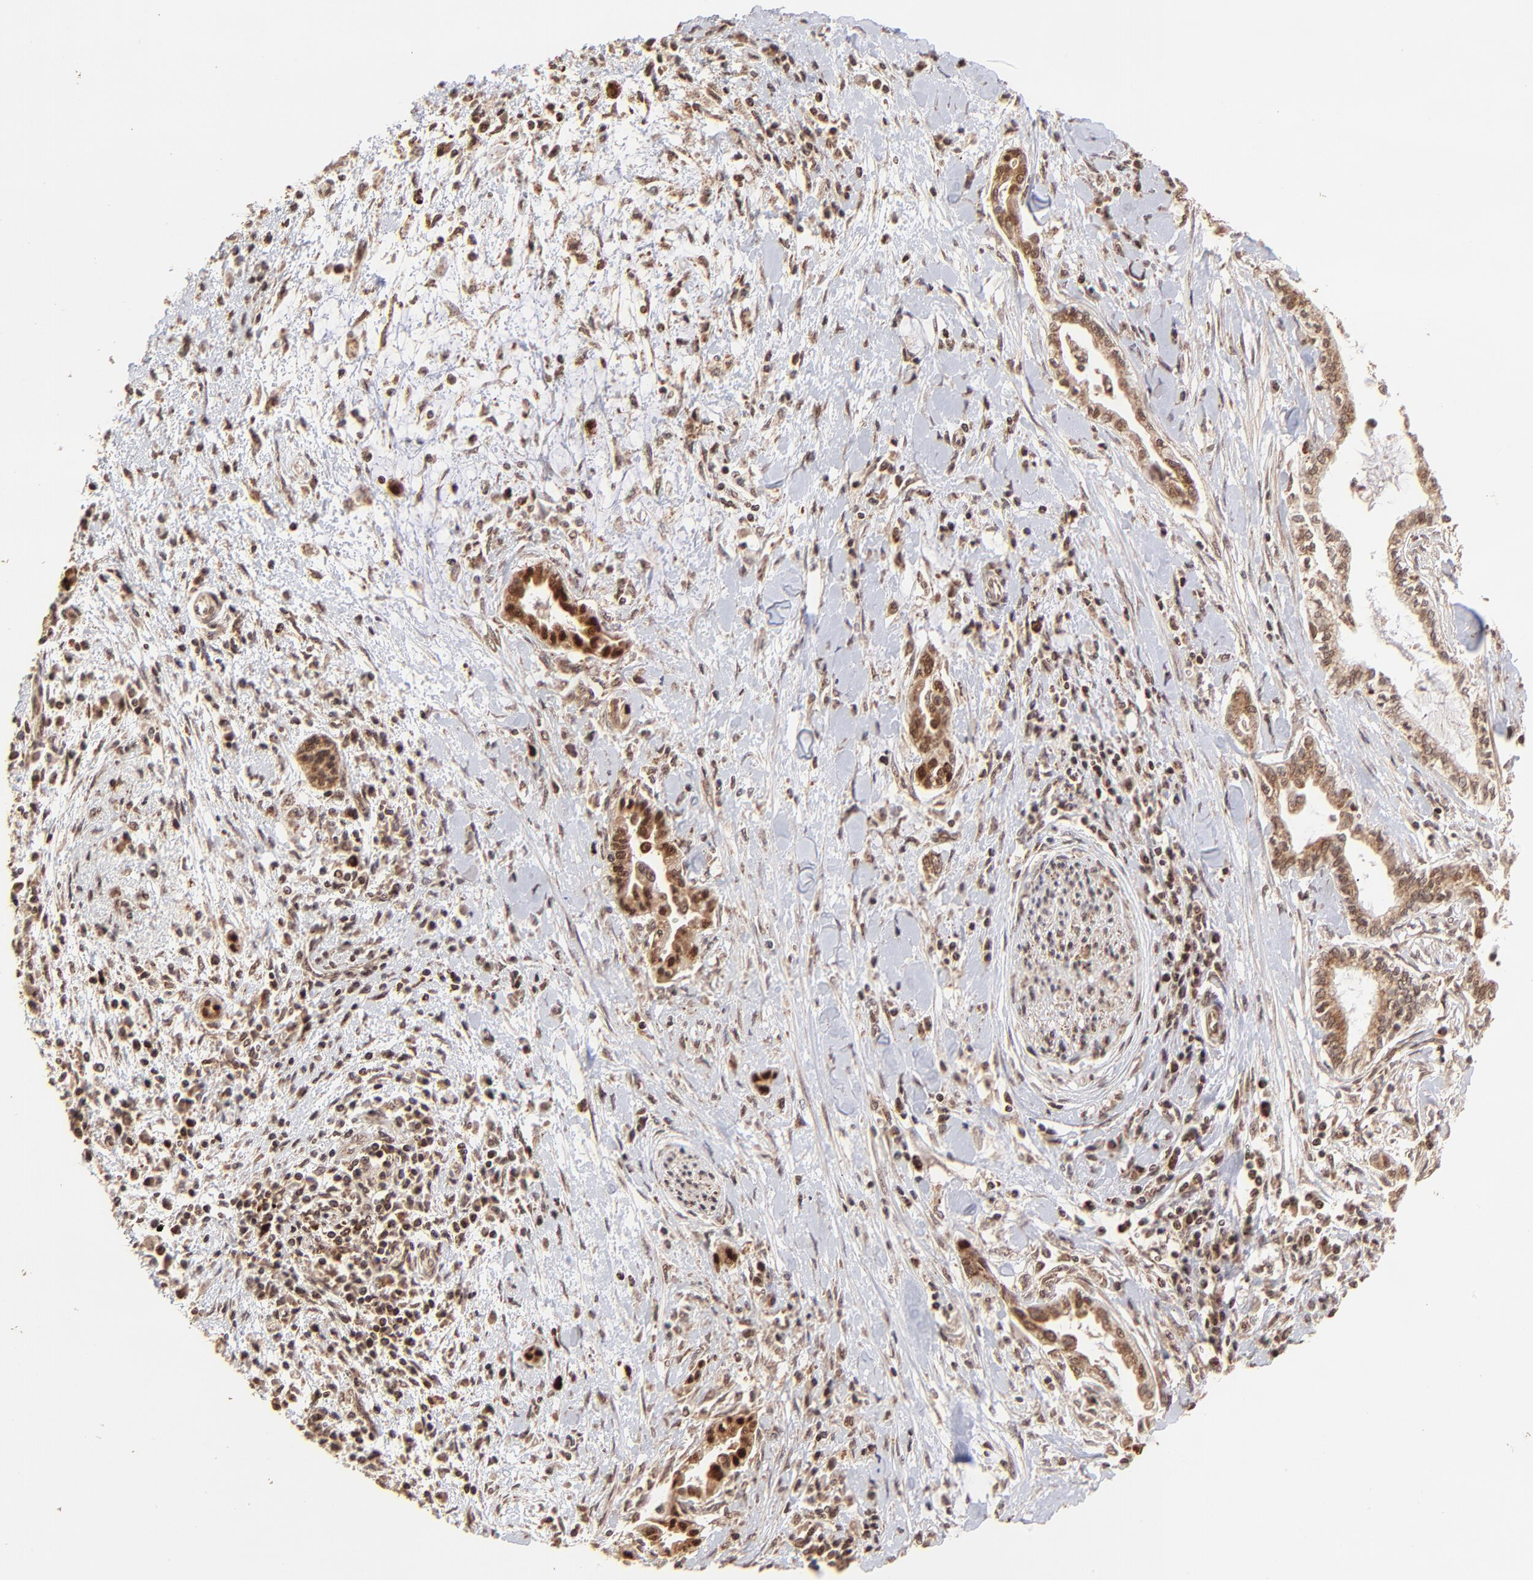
{"staining": {"intensity": "strong", "quantity": ">75%", "location": "cytoplasmic/membranous,nuclear"}, "tissue": "pancreatic cancer", "cell_type": "Tumor cells", "image_type": "cancer", "snomed": [{"axis": "morphology", "description": "Adenocarcinoma, NOS"}, {"axis": "topography", "description": "Pancreas"}], "caption": "Pancreatic cancer tissue displays strong cytoplasmic/membranous and nuclear staining in approximately >75% of tumor cells, visualized by immunohistochemistry.", "gene": "MED15", "patient": {"sex": "female", "age": 64}}